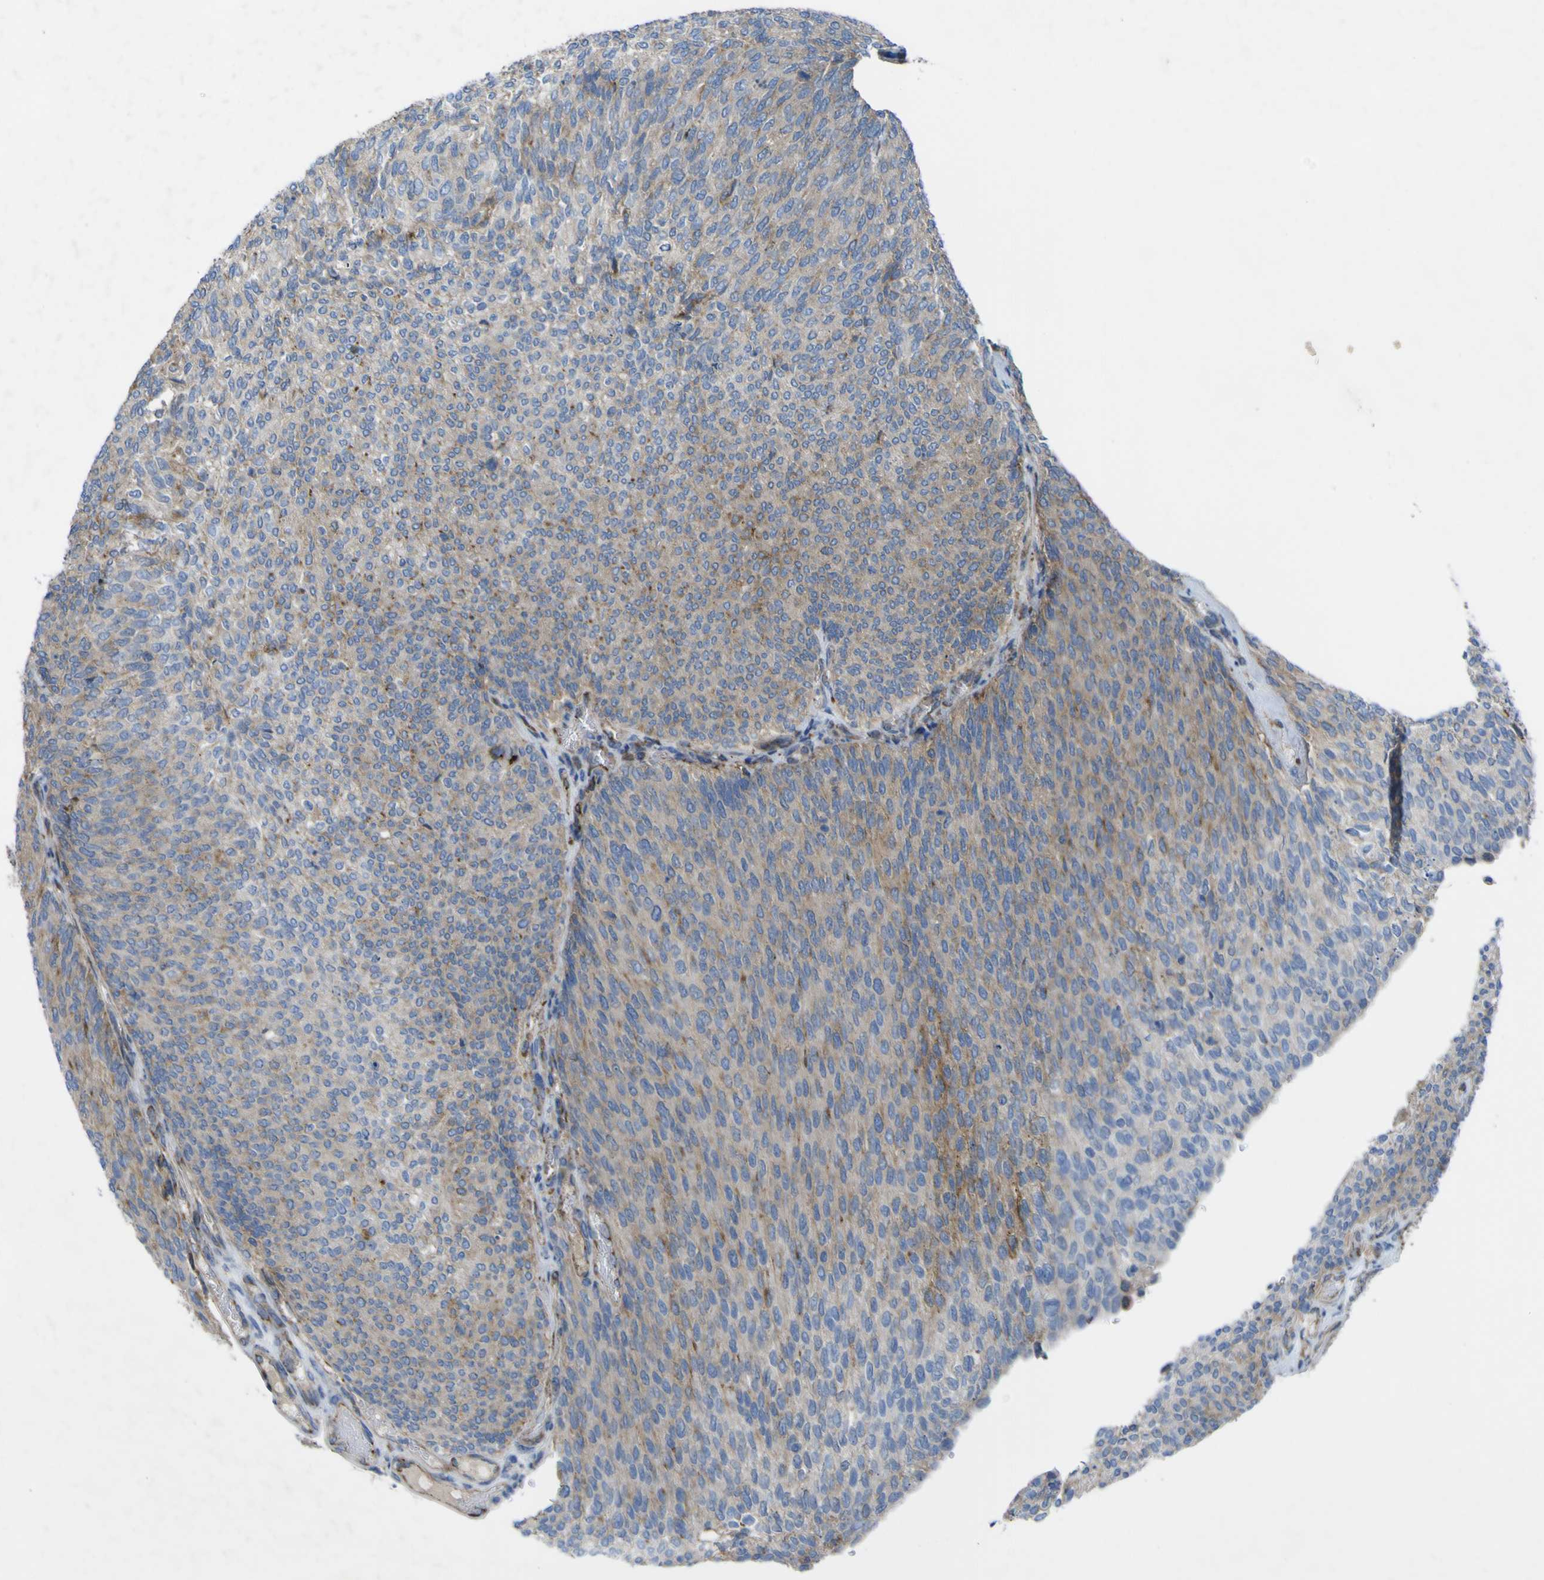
{"staining": {"intensity": "moderate", "quantity": "25%-75%", "location": "cytoplasmic/membranous"}, "tissue": "urothelial cancer", "cell_type": "Tumor cells", "image_type": "cancer", "snomed": [{"axis": "morphology", "description": "Urothelial carcinoma, Low grade"}, {"axis": "topography", "description": "Urinary bladder"}], "caption": "Protein staining reveals moderate cytoplasmic/membranous staining in approximately 25%-75% of tumor cells in urothelial cancer. The staining is performed using DAB (3,3'-diaminobenzidine) brown chromogen to label protein expression. The nuclei are counter-stained blue using hematoxylin.", "gene": "CST3", "patient": {"sex": "female", "age": 79}}